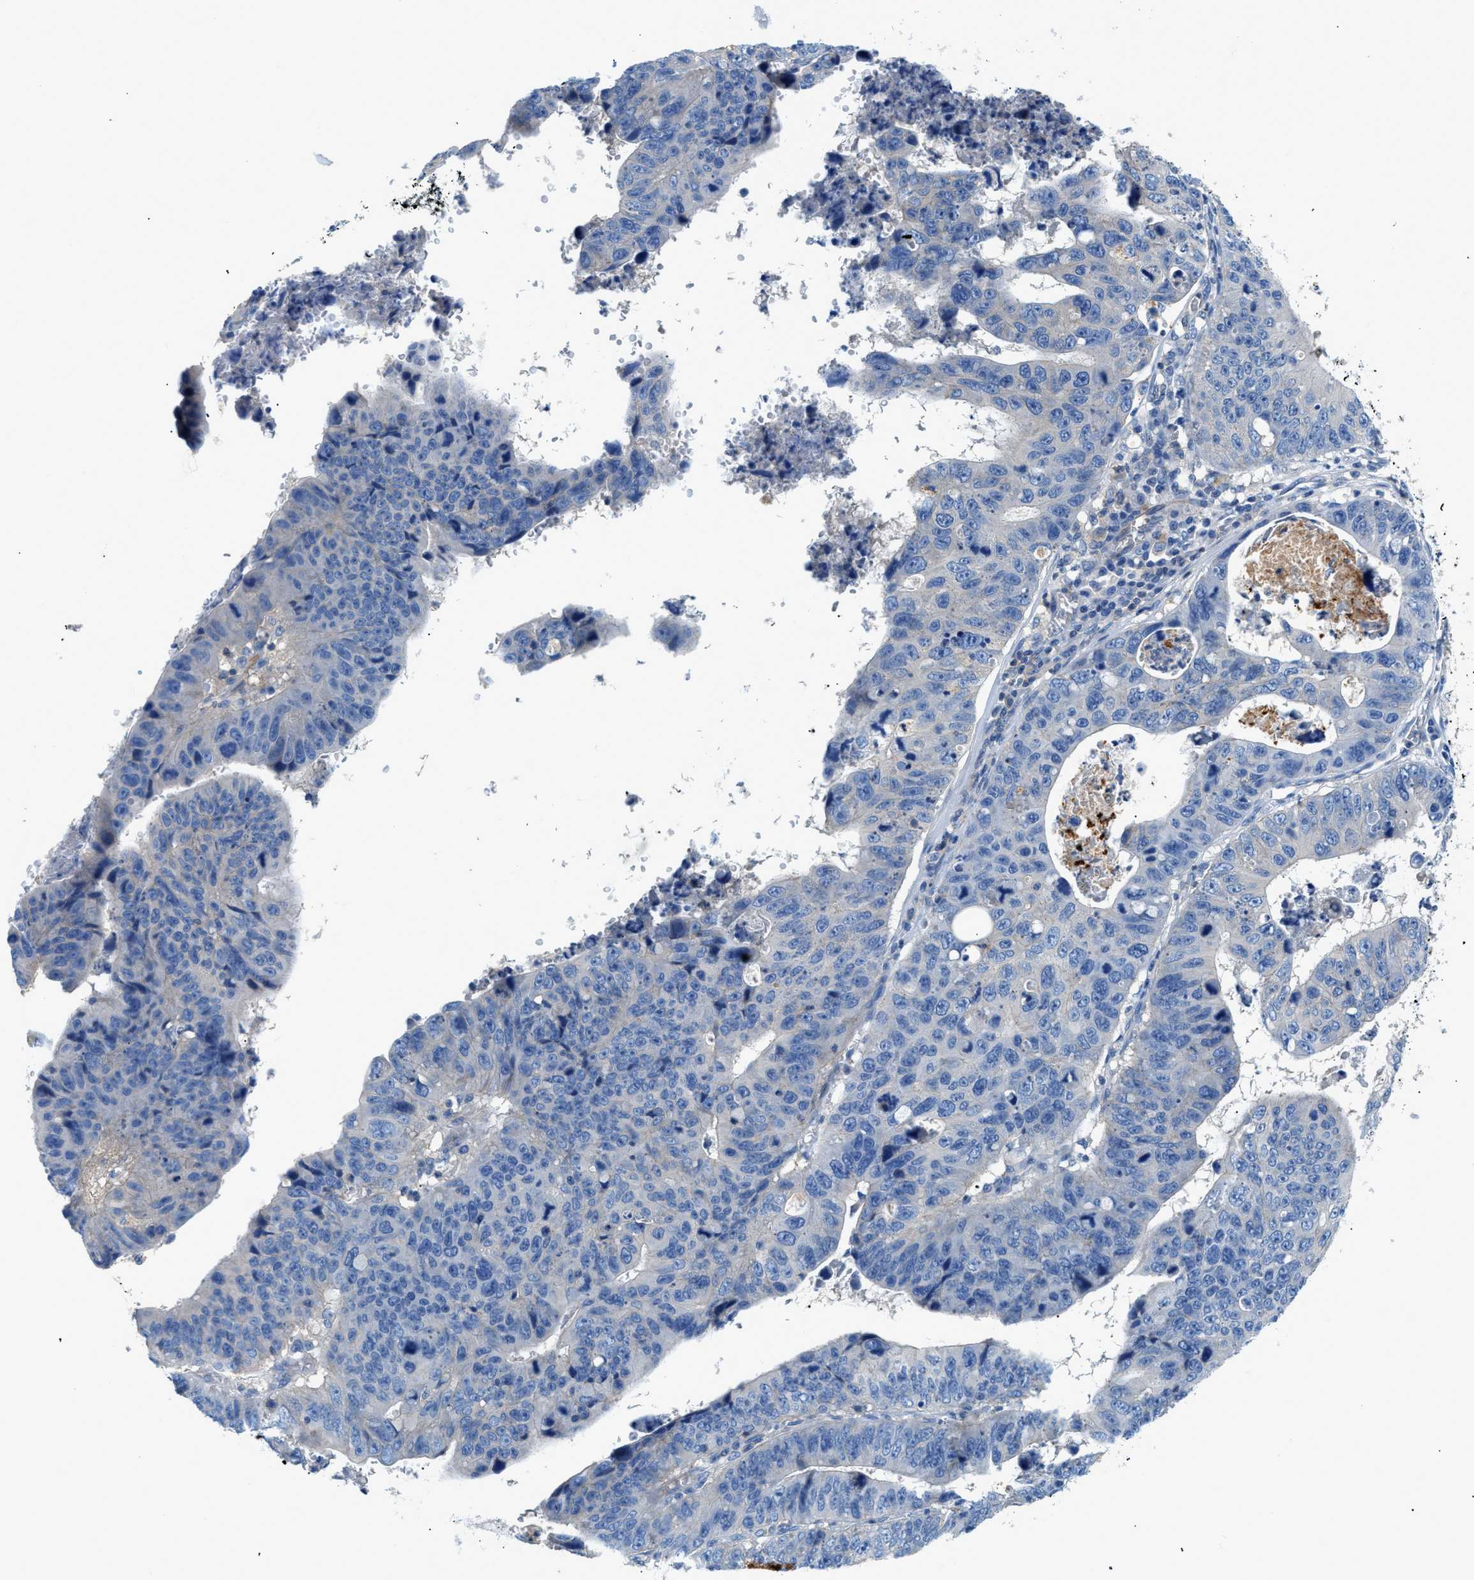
{"staining": {"intensity": "negative", "quantity": "none", "location": "none"}, "tissue": "stomach cancer", "cell_type": "Tumor cells", "image_type": "cancer", "snomed": [{"axis": "morphology", "description": "Adenocarcinoma, NOS"}, {"axis": "topography", "description": "Stomach"}], "caption": "The micrograph displays no significant expression in tumor cells of stomach cancer. (DAB (3,3'-diaminobenzidine) immunohistochemistry with hematoxylin counter stain).", "gene": "ORAI1", "patient": {"sex": "male", "age": 59}}